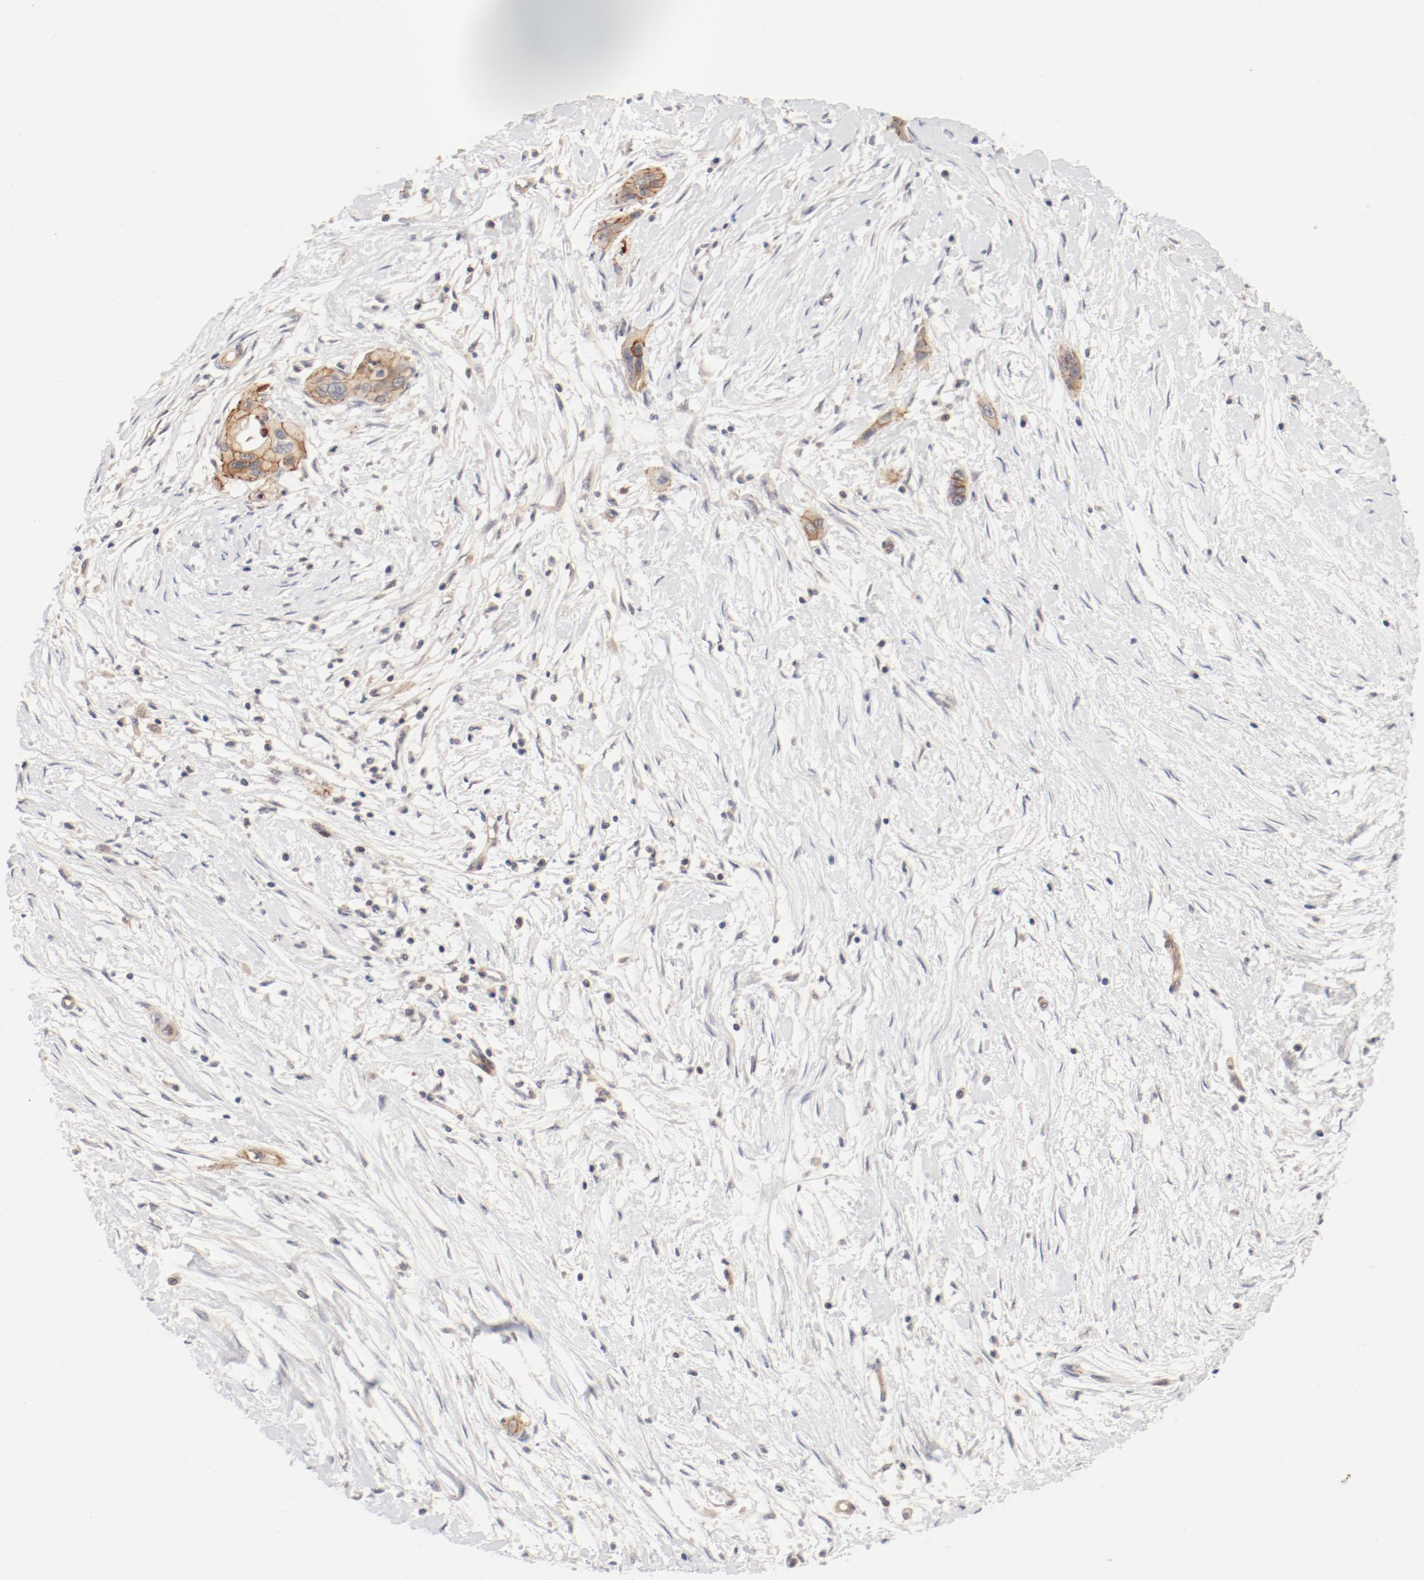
{"staining": {"intensity": "moderate", "quantity": ">75%", "location": "cytoplasmic/membranous"}, "tissue": "pancreatic cancer", "cell_type": "Tumor cells", "image_type": "cancer", "snomed": [{"axis": "morphology", "description": "Adenocarcinoma, NOS"}, {"axis": "topography", "description": "Pancreas"}], "caption": "Protein staining of pancreatic cancer (adenocarcinoma) tissue exhibits moderate cytoplasmic/membranous staining in about >75% of tumor cells.", "gene": "ZNF267", "patient": {"sex": "female", "age": 60}}